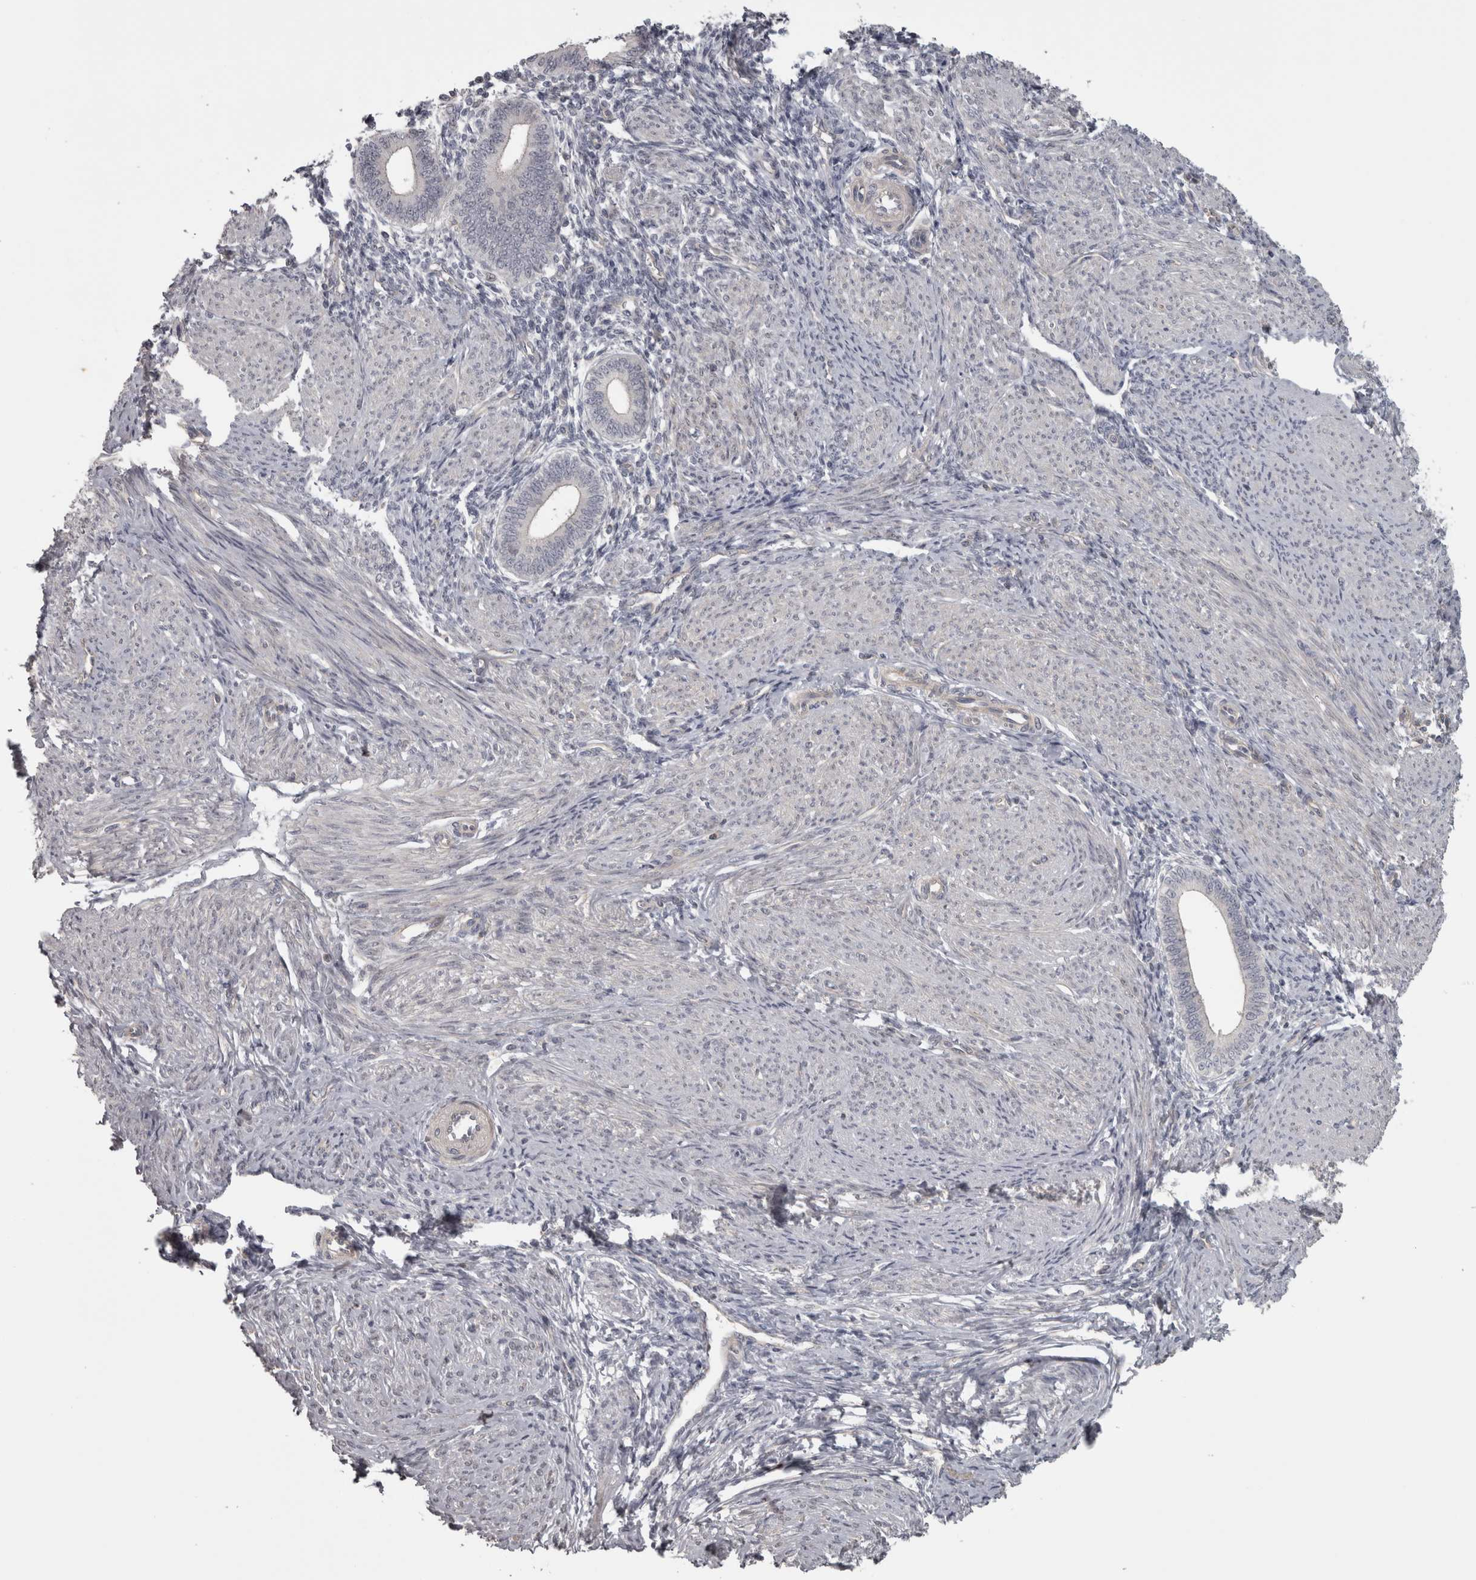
{"staining": {"intensity": "negative", "quantity": "none", "location": "none"}, "tissue": "endometrium", "cell_type": "Cells in endometrial stroma", "image_type": "normal", "snomed": [{"axis": "morphology", "description": "Normal tissue, NOS"}, {"axis": "topography", "description": "Endometrium"}], "caption": "A high-resolution image shows immunohistochemistry (IHC) staining of normal endometrium, which displays no significant positivity in cells in endometrial stroma.", "gene": "PPP1R12B", "patient": {"sex": "female", "age": 42}}